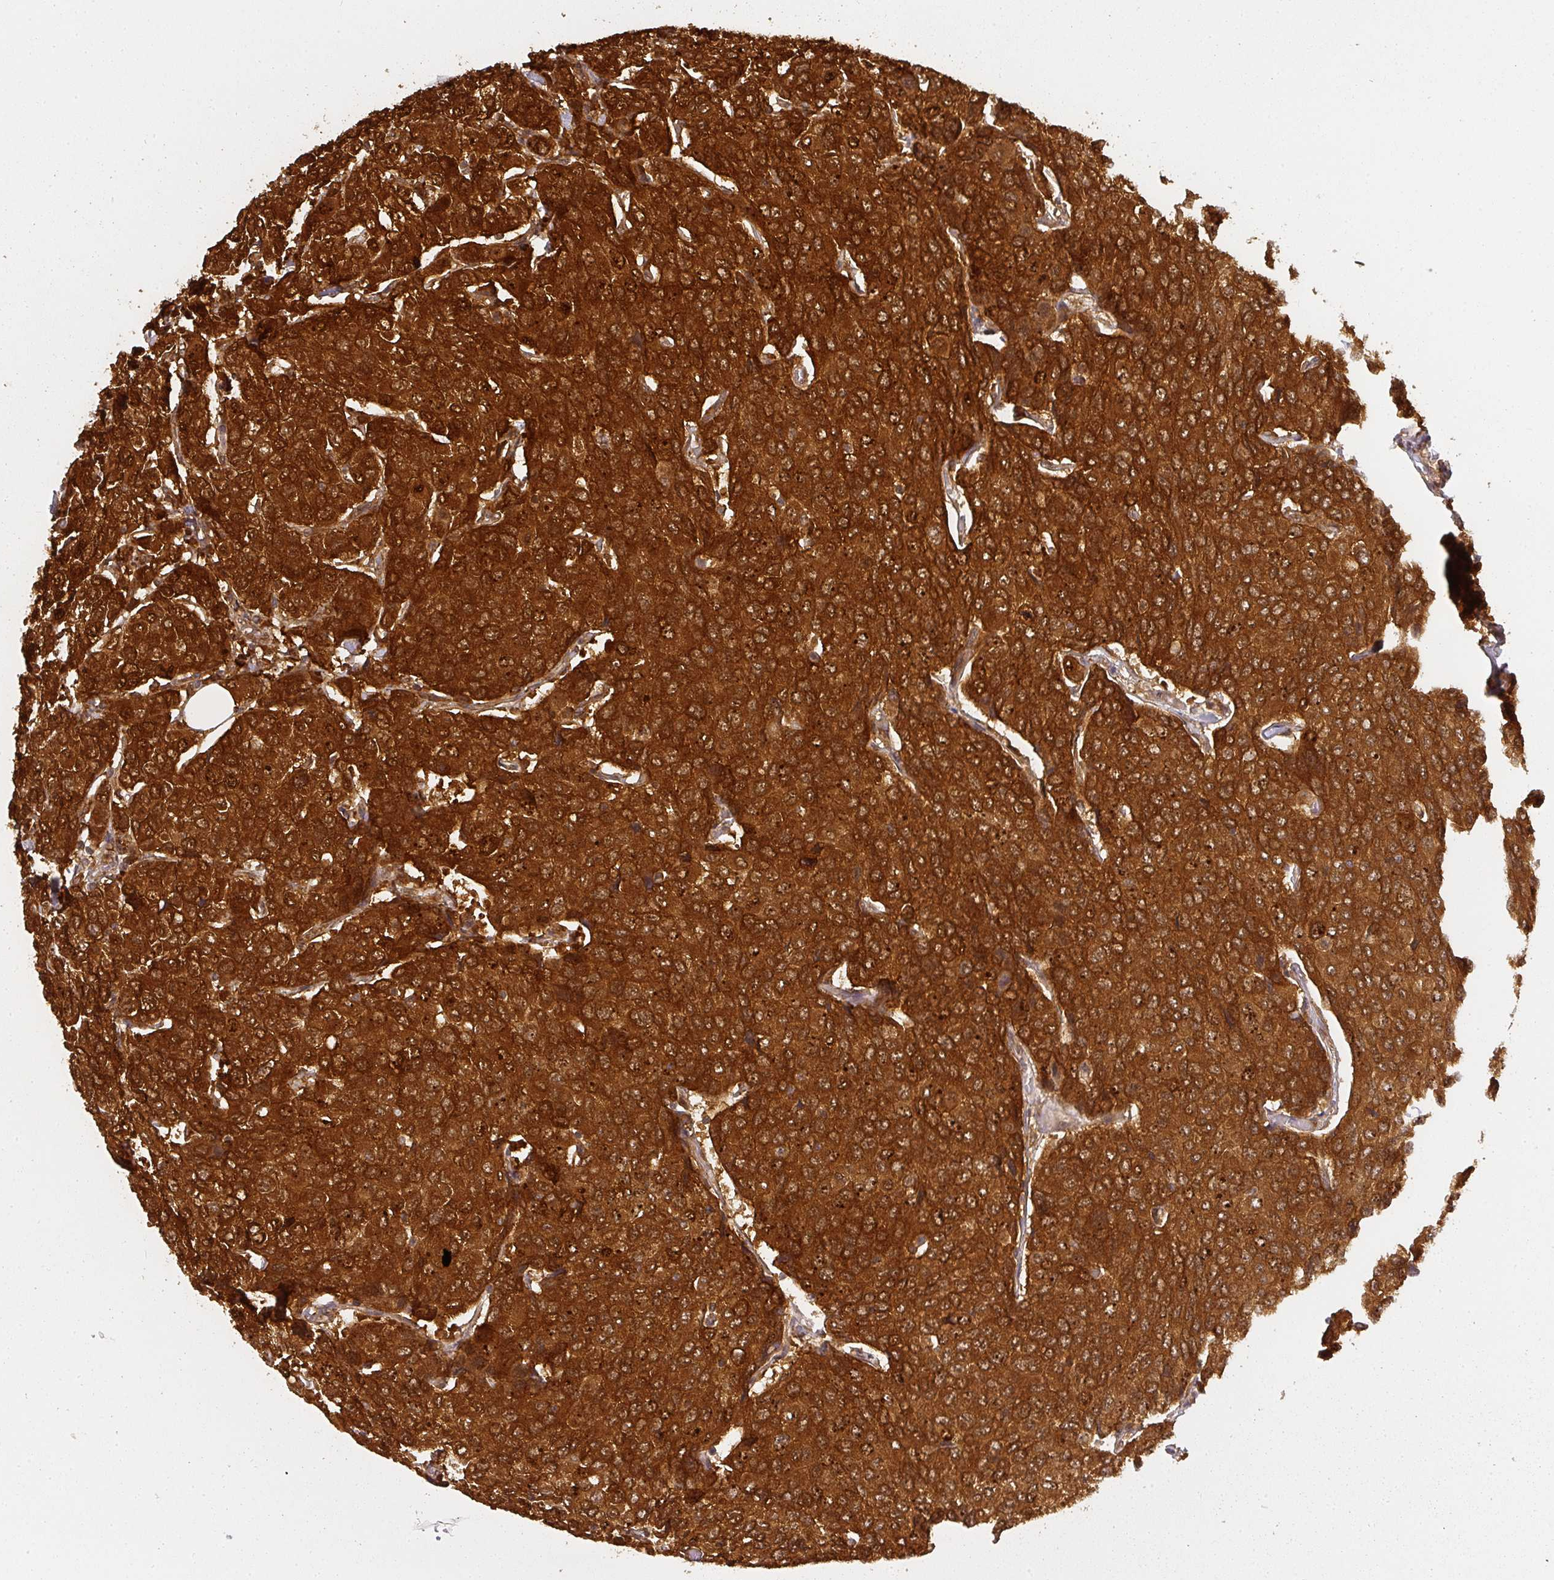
{"staining": {"intensity": "strong", "quantity": ">75%", "location": "cytoplasmic/membranous"}, "tissue": "breast cancer", "cell_type": "Tumor cells", "image_type": "cancer", "snomed": [{"axis": "morphology", "description": "Duct carcinoma"}, {"axis": "topography", "description": "Breast"}], "caption": "Immunohistochemical staining of breast cancer reveals high levels of strong cytoplasmic/membranous expression in about >75% of tumor cells.", "gene": "PPP6R3", "patient": {"sex": "female", "age": 55}}